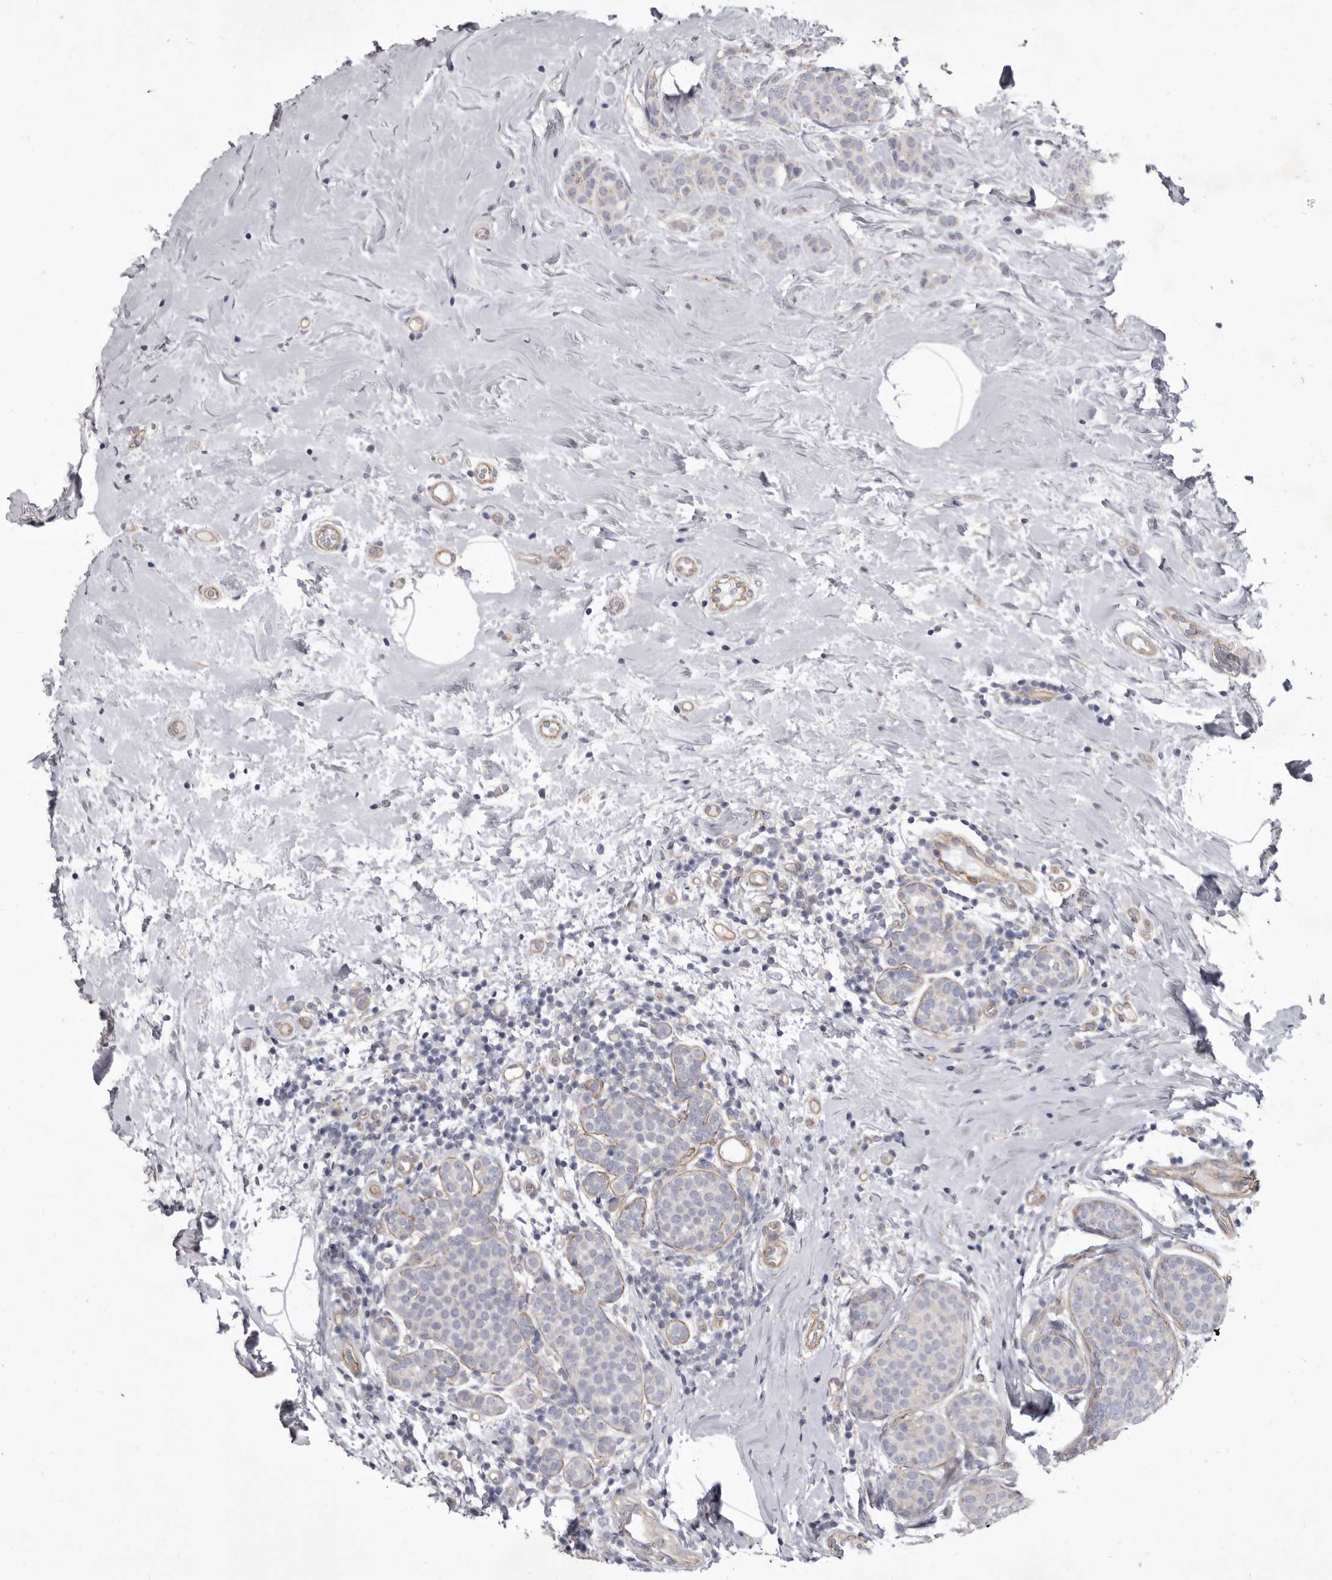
{"staining": {"intensity": "negative", "quantity": "none", "location": "none"}, "tissue": "breast cancer", "cell_type": "Tumor cells", "image_type": "cancer", "snomed": [{"axis": "morphology", "description": "Lobular carcinoma, in situ"}, {"axis": "morphology", "description": "Lobular carcinoma"}, {"axis": "topography", "description": "Breast"}], "caption": "Immunohistochemical staining of human lobular carcinoma in situ (breast) reveals no significant staining in tumor cells. The staining was performed using DAB (3,3'-diaminobenzidine) to visualize the protein expression in brown, while the nuclei were stained in blue with hematoxylin (Magnification: 20x).", "gene": "P2RX6", "patient": {"sex": "female", "age": 41}}